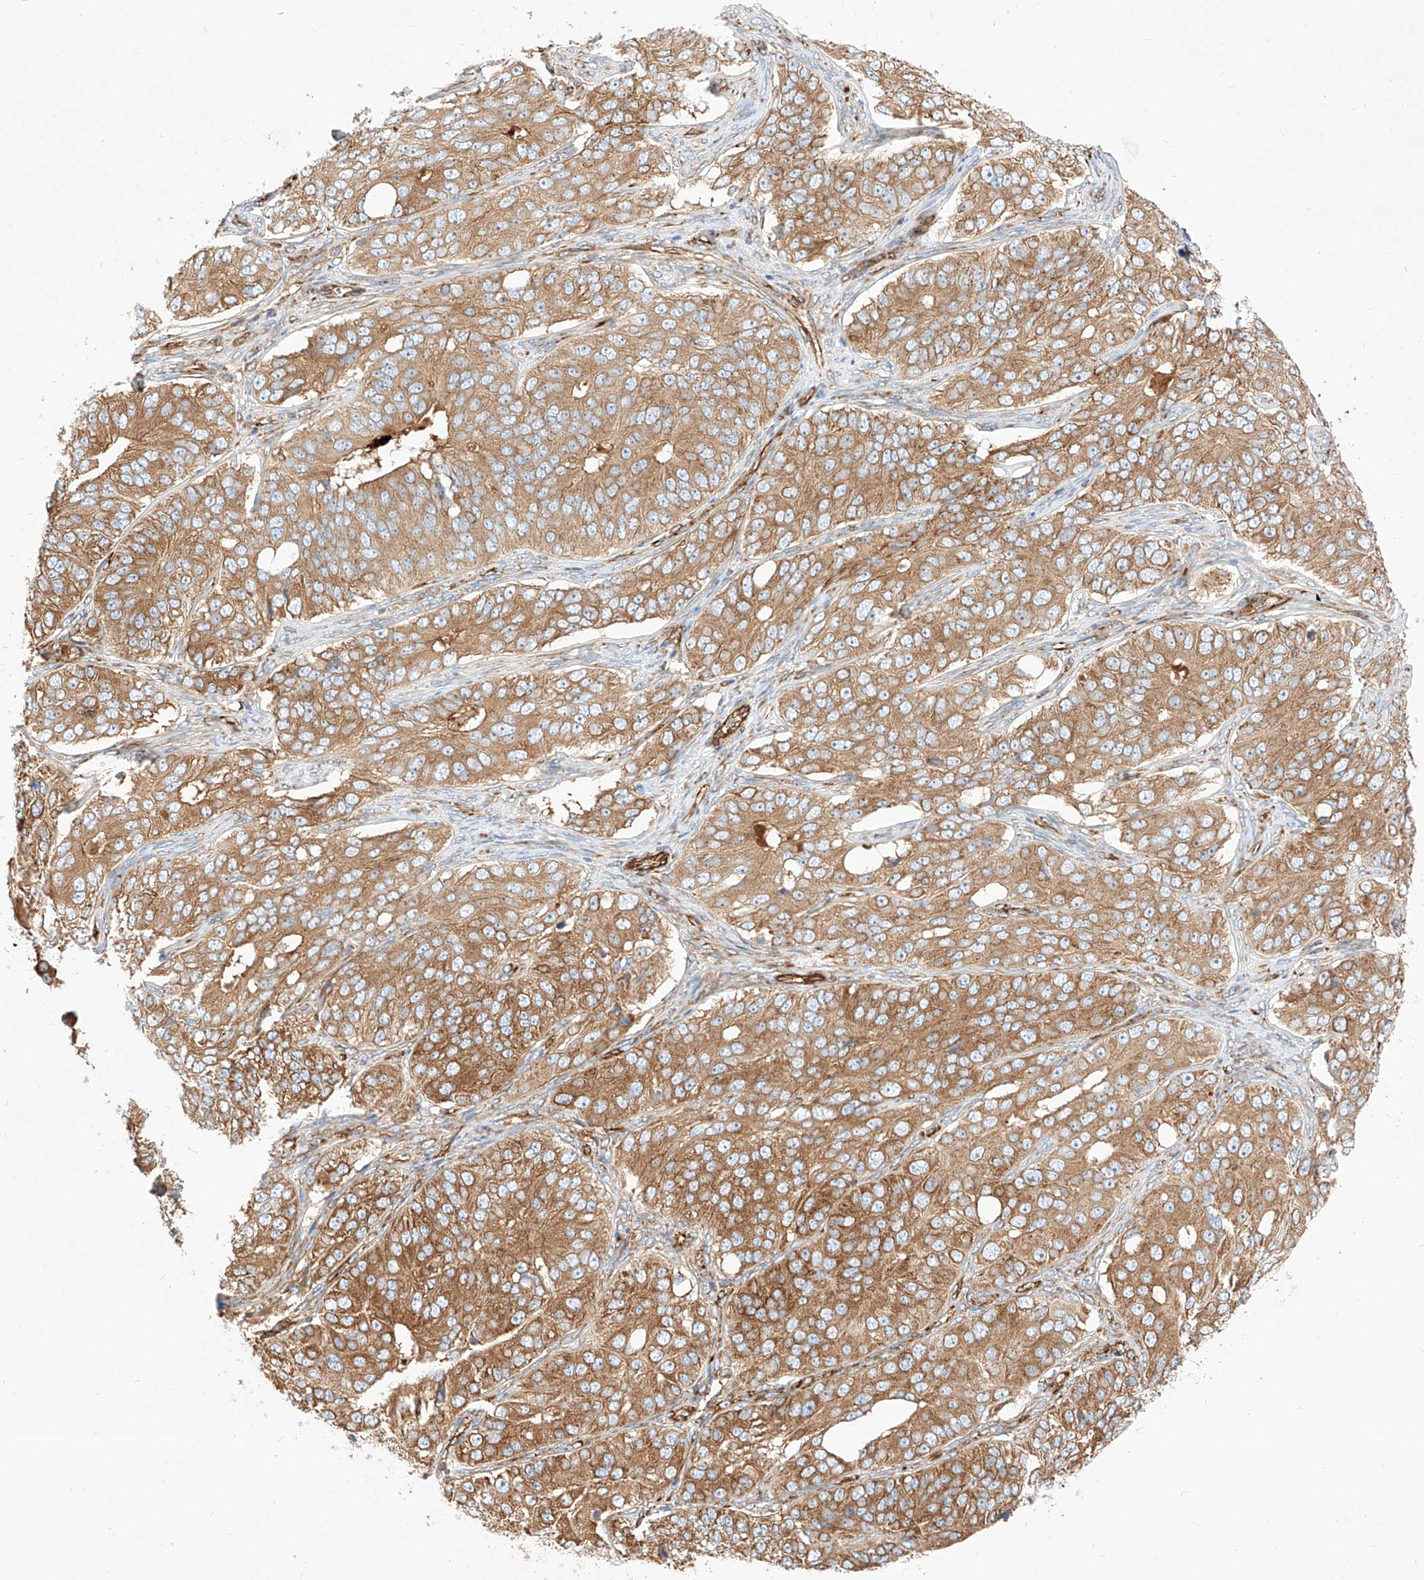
{"staining": {"intensity": "moderate", "quantity": ">75%", "location": "cytoplasmic/membranous"}, "tissue": "ovarian cancer", "cell_type": "Tumor cells", "image_type": "cancer", "snomed": [{"axis": "morphology", "description": "Carcinoma, endometroid"}, {"axis": "topography", "description": "Ovary"}], "caption": "An image of ovarian endometroid carcinoma stained for a protein demonstrates moderate cytoplasmic/membranous brown staining in tumor cells.", "gene": "CSGALNACT2", "patient": {"sex": "female", "age": 51}}